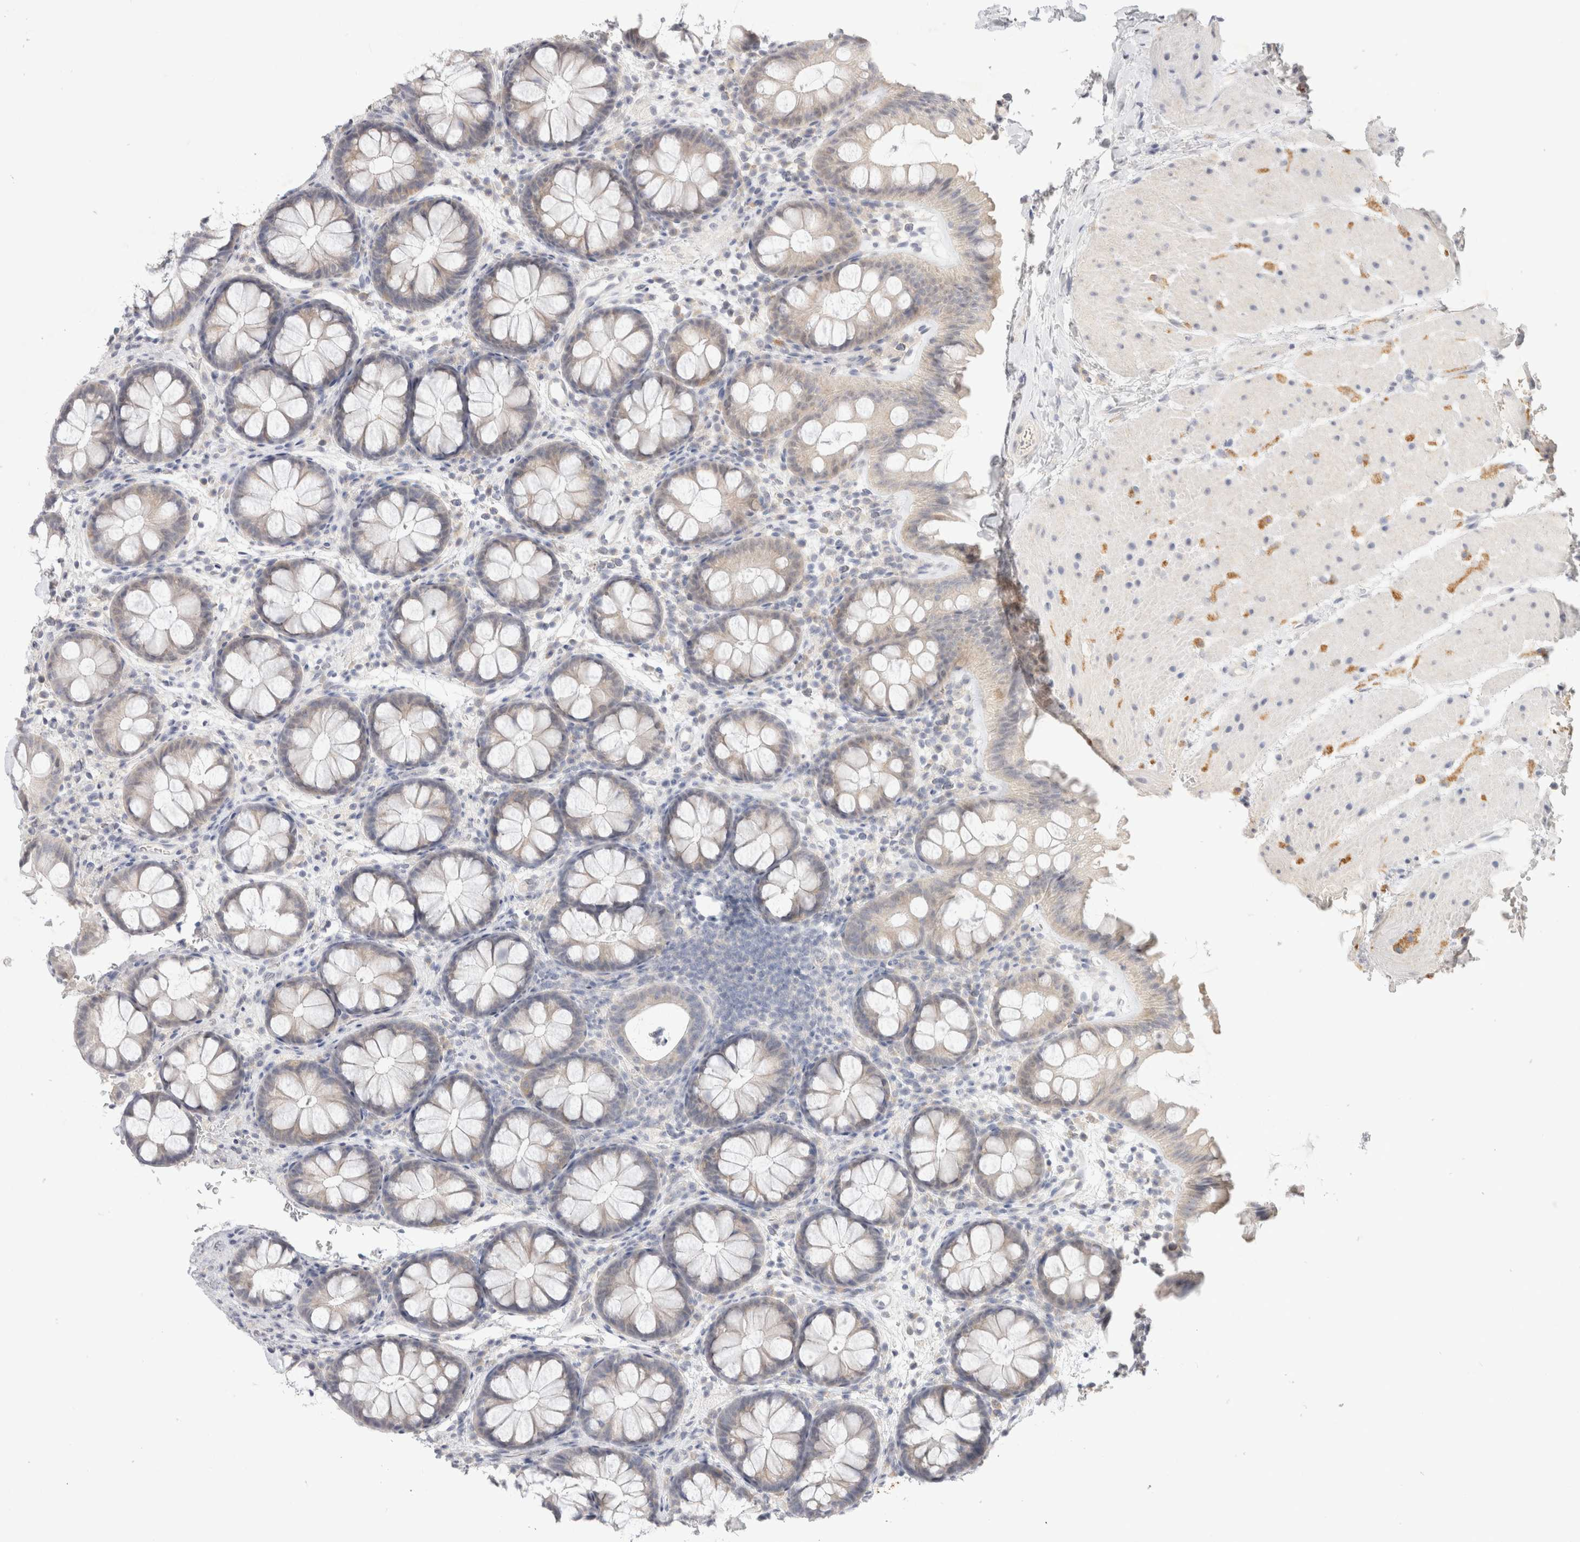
{"staining": {"intensity": "negative", "quantity": "none", "location": "none"}, "tissue": "colon", "cell_type": "Endothelial cells", "image_type": "normal", "snomed": [{"axis": "morphology", "description": "Normal tissue, NOS"}, {"axis": "topography", "description": "Colon"}], "caption": "Immunohistochemistry of benign human colon displays no positivity in endothelial cells.", "gene": "CHRM4", "patient": {"sex": "female", "age": 62}}